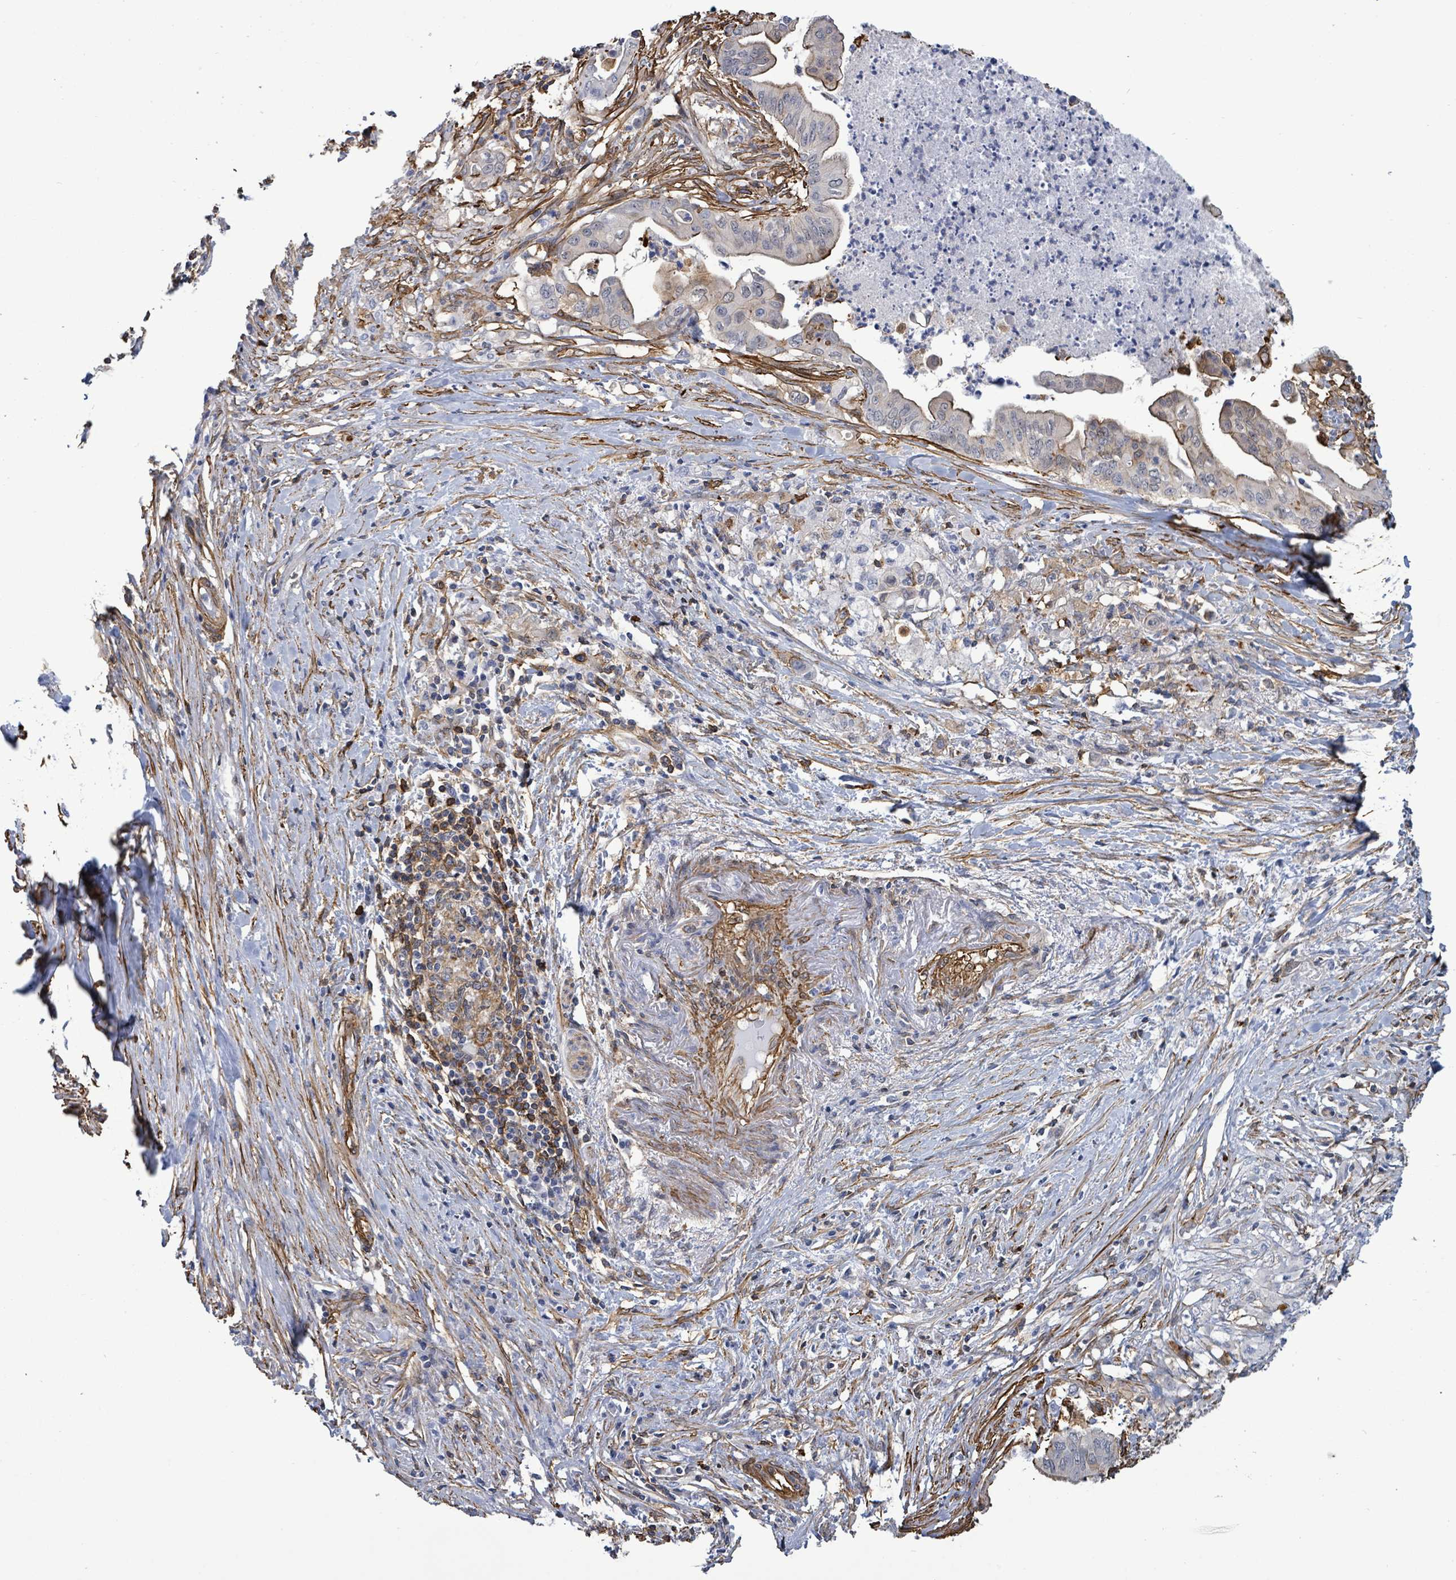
{"staining": {"intensity": "moderate", "quantity": "<25%", "location": "cytoplasmic/membranous"}, "tissue": "pancreatic cancer", "cell_type": "Tumor cells", "image_type": "cancer", "snomed": [{"axis": "morphology", "description": "Adenocarcinoma, NOS"}, {"axis": "topography", "description": "Pancreas"}], "caption": "Moderate cytoplasmic/membranous expression for a protein is identified in approximately <25% of tumor cells of pancreatic cancer (adenocarcinoma) using IHC.", "gene": "PRKRIP1", "patient": {"sex": "male", "age": 58}}